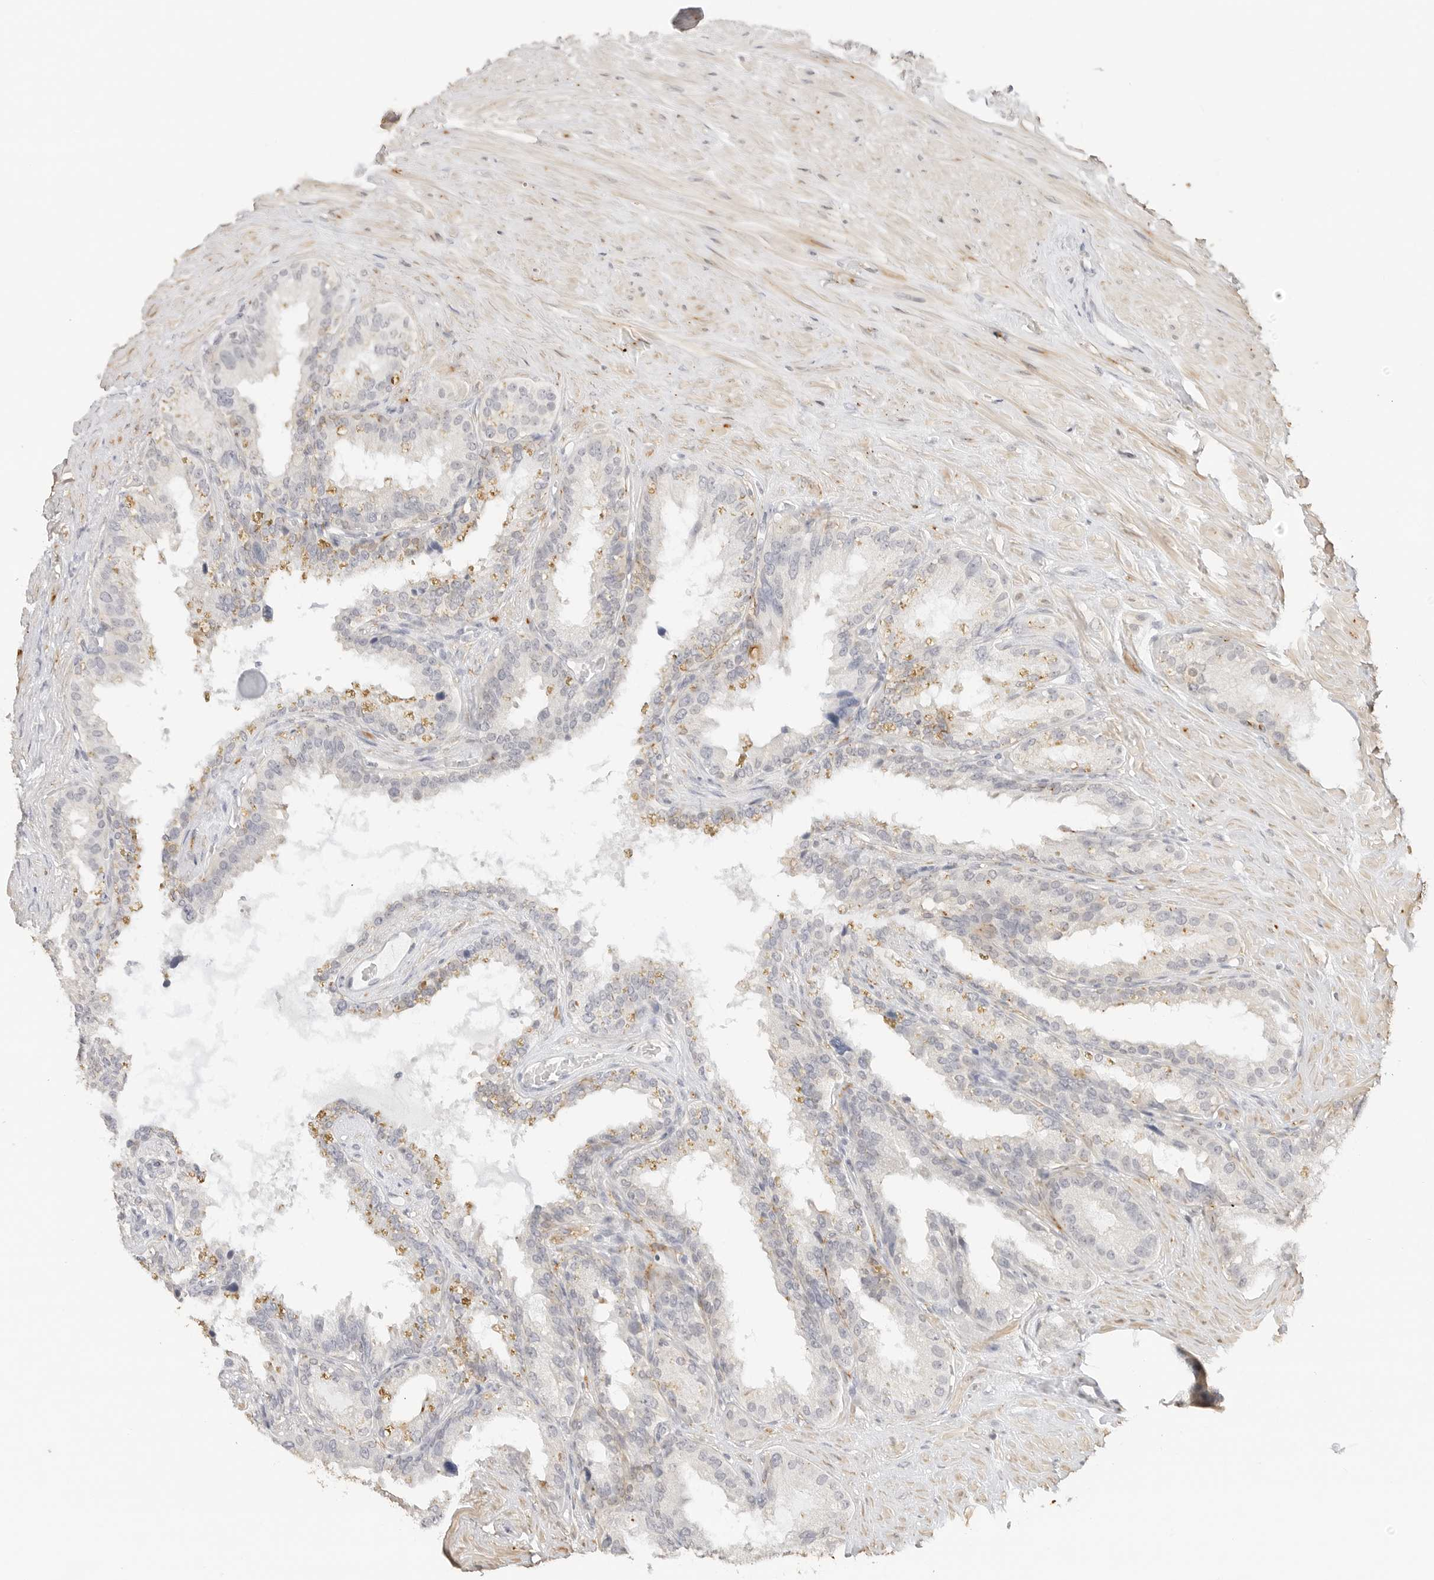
{"staining": {"intensity": "negative", "quantity": "none", "location": "none"}, "tissue": "seminal vesicle", "cell_type": "Glandular cells", "image_type": "normal", "snomed": [{"axis": "morphology", "description": "Normal tissue, NOS"}, {"axis": "topography", "description": "Seminal veicle"}], "caption": "High magnification brightfield microscopy of normal seminal vesicle stained with DAB (3,3'-diaminobenzidine) (brown) and counterstained with hematoxylin (blue): glandular cells show no significant staining.", "gene": "PCDH19", "patient": {"sex": "male", "age": 80}}